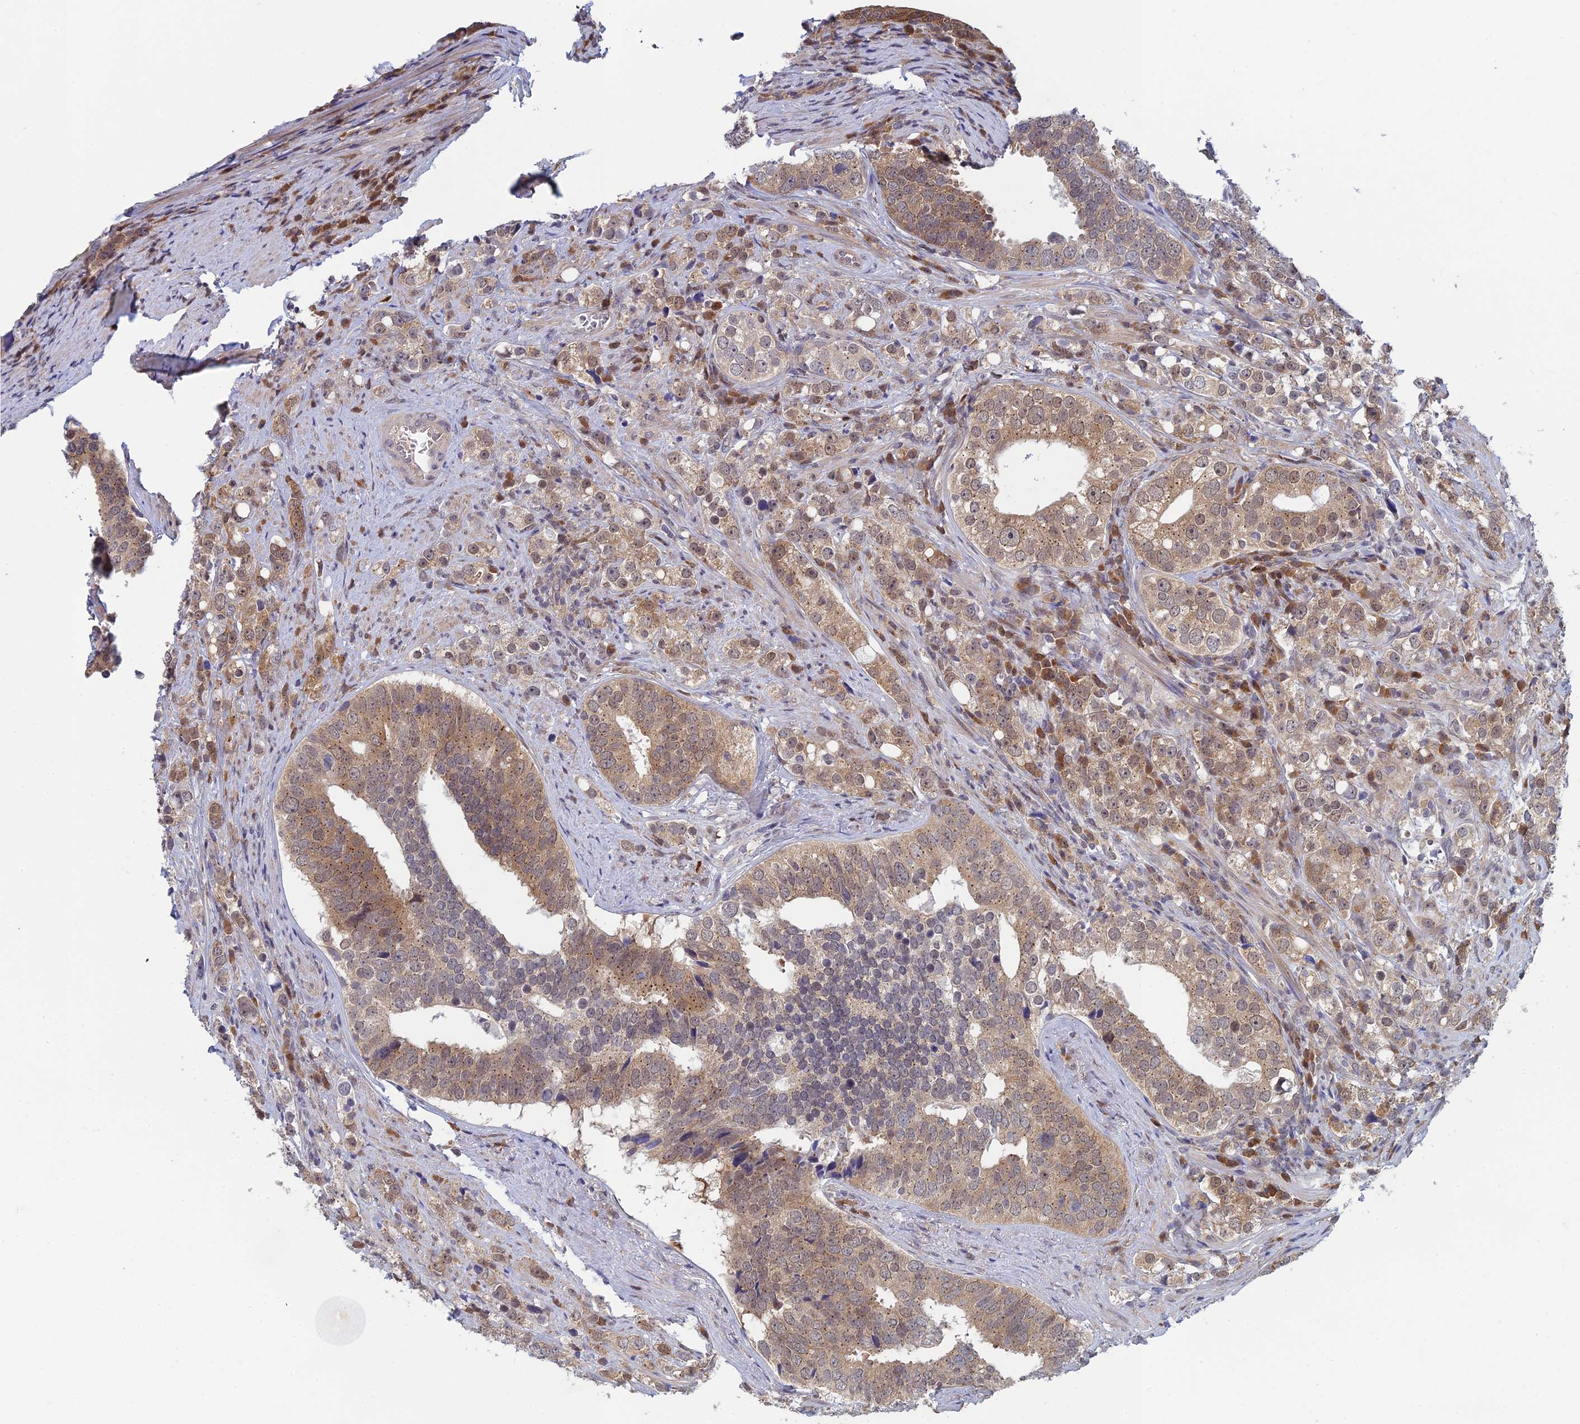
{"staining": {"intensity": "weak", "quantity": ">75%", "location": "cytoplasmic/membranous"}, "tissue": "prostate cancer", "cell_type": "Tumor cells", "image_type": "cancer", "snomed": [{"axis": "morphology", "description": "Adenocarcinoma, High grade"}, {"axis": "topography", "description": "Prostate"}], "caption": "Protein staining of prostate cancer tissue shows weak cytoplasmic/membranous staining in about >75% of tumor cells.", "gene": "SRA1", "patient": {"sex": "male", "age": 71}}